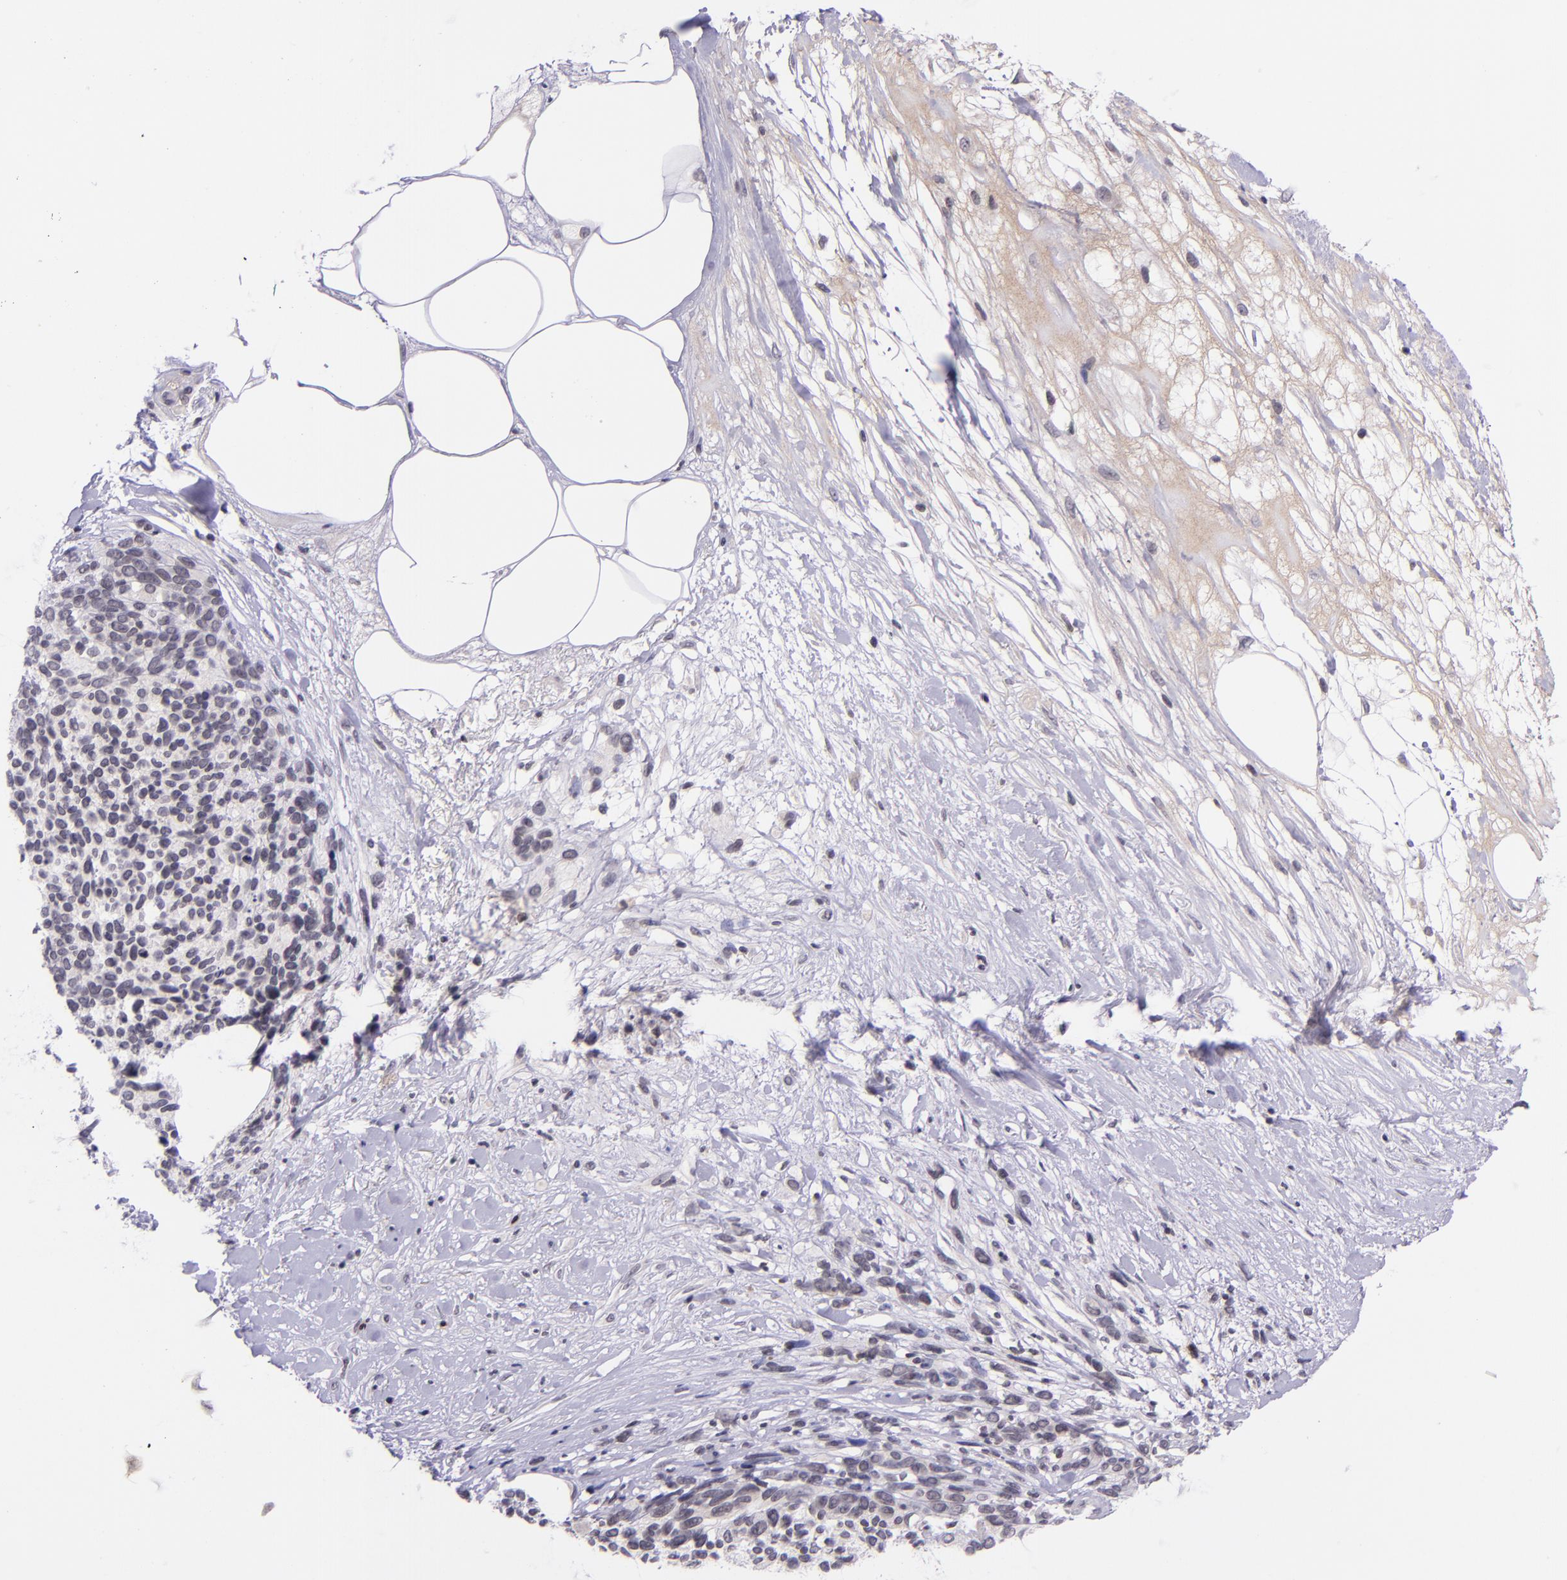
{"staining": {"intensity": "negative", "quantity": "none", "location": "none"}, "tissue": "melanoma", "cell_type": "Tumor cells", "image_type": "cancer", "snomed": [{"axis": "morphology", "description": "Malignant melanoma, NOS"}, {"axis": "topography", "description": "Skin"}], "caption": "Immunohistochemical staining of malignant melanoma shows no significant positivity in tumor cells.", "gene": "SELL", "patient": {"sex": "female", "age": 85}}